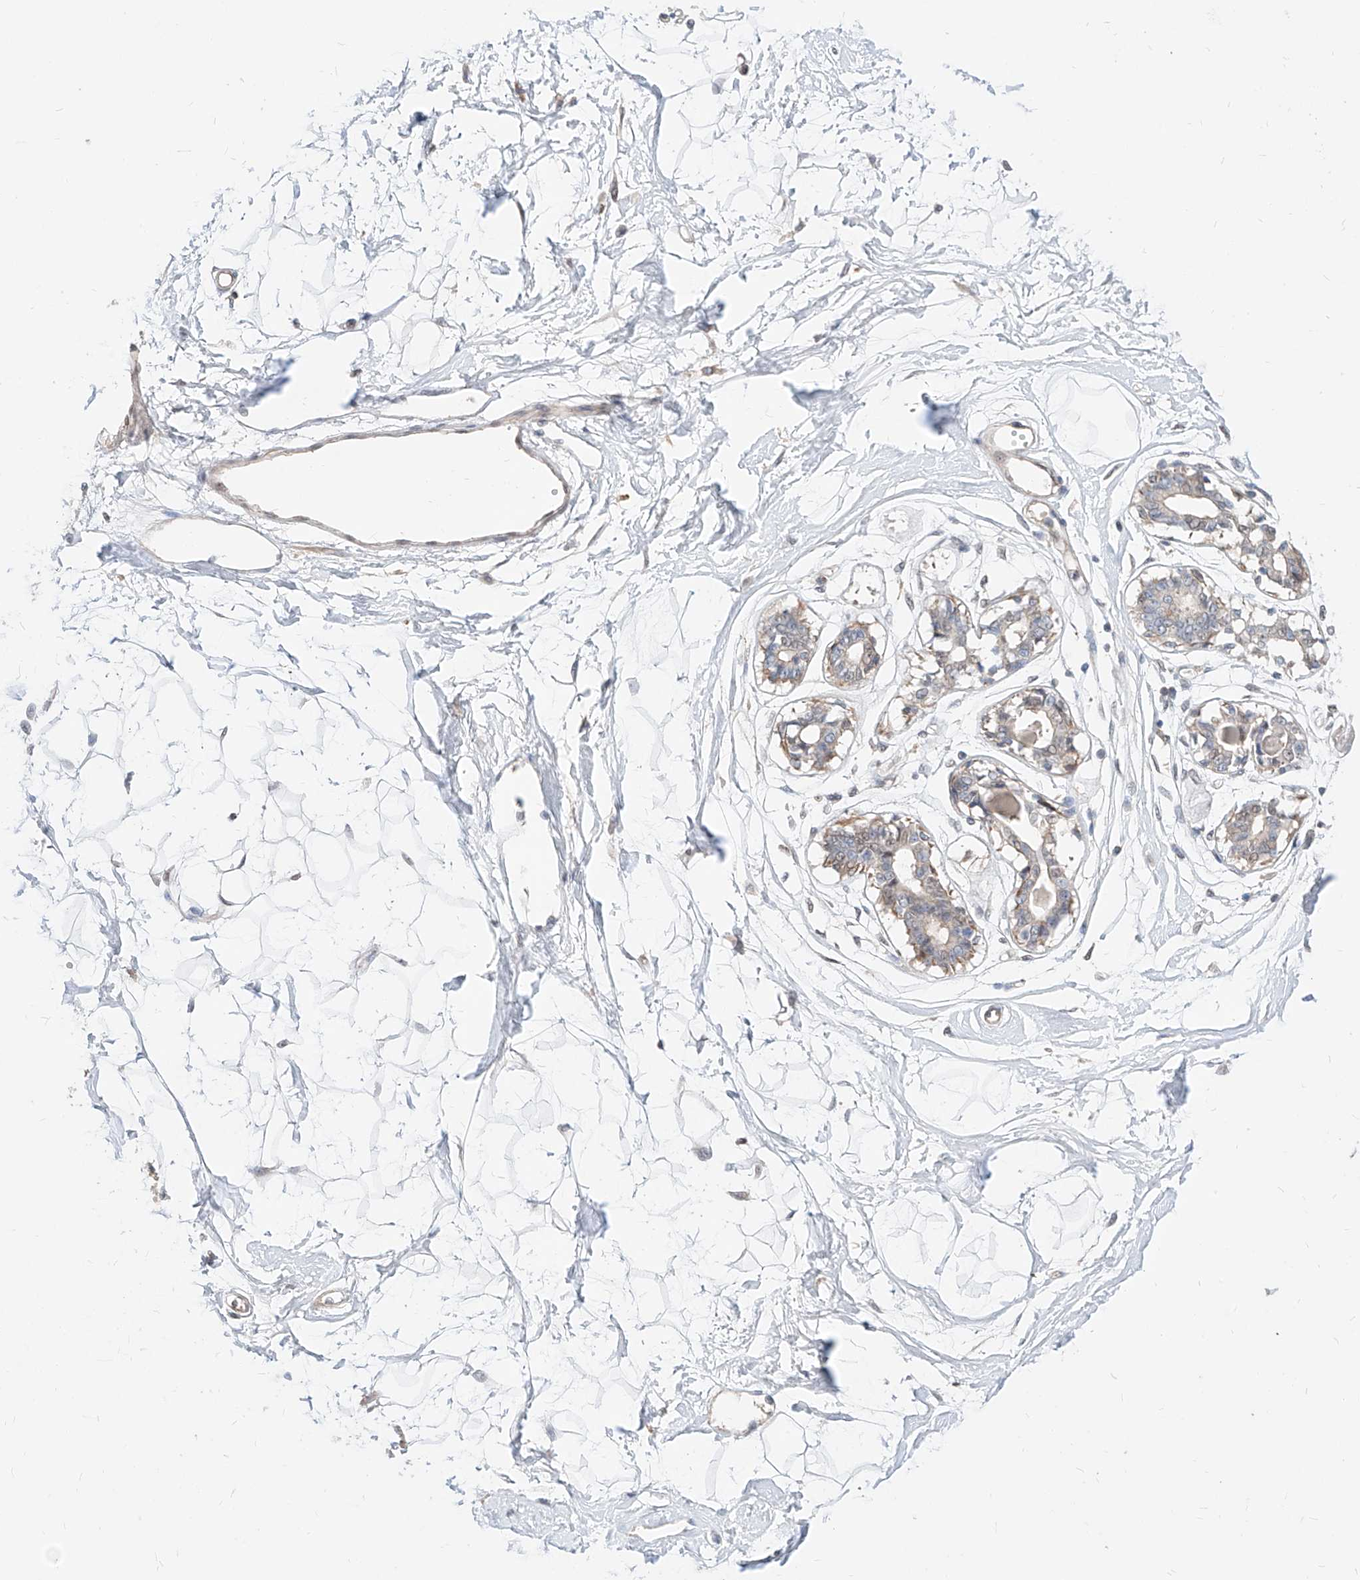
{"staining": {"intensity": "negative", "quantity": "none", "location": "none"}, "tissue": "breast", "cell_type": "Adipocytes", "image_type": "normal", "snomed": [{"axis": "morphology", "description": "Normal tissue, NOS"}, {"axis": "topography", "description": "Breast"}], "caption": "This photomicrograph is of unremarkable breast stained with IHC to label a protein in brown with the nuclei are counter-stained blue. There is no expression in adipocytes. (DAB (3,3'-diaminobenzidine) immunohistochemistry (IHC), high magnification).", "gene": "TSNAX", "patient": {"sex": "female", "age": 45}}